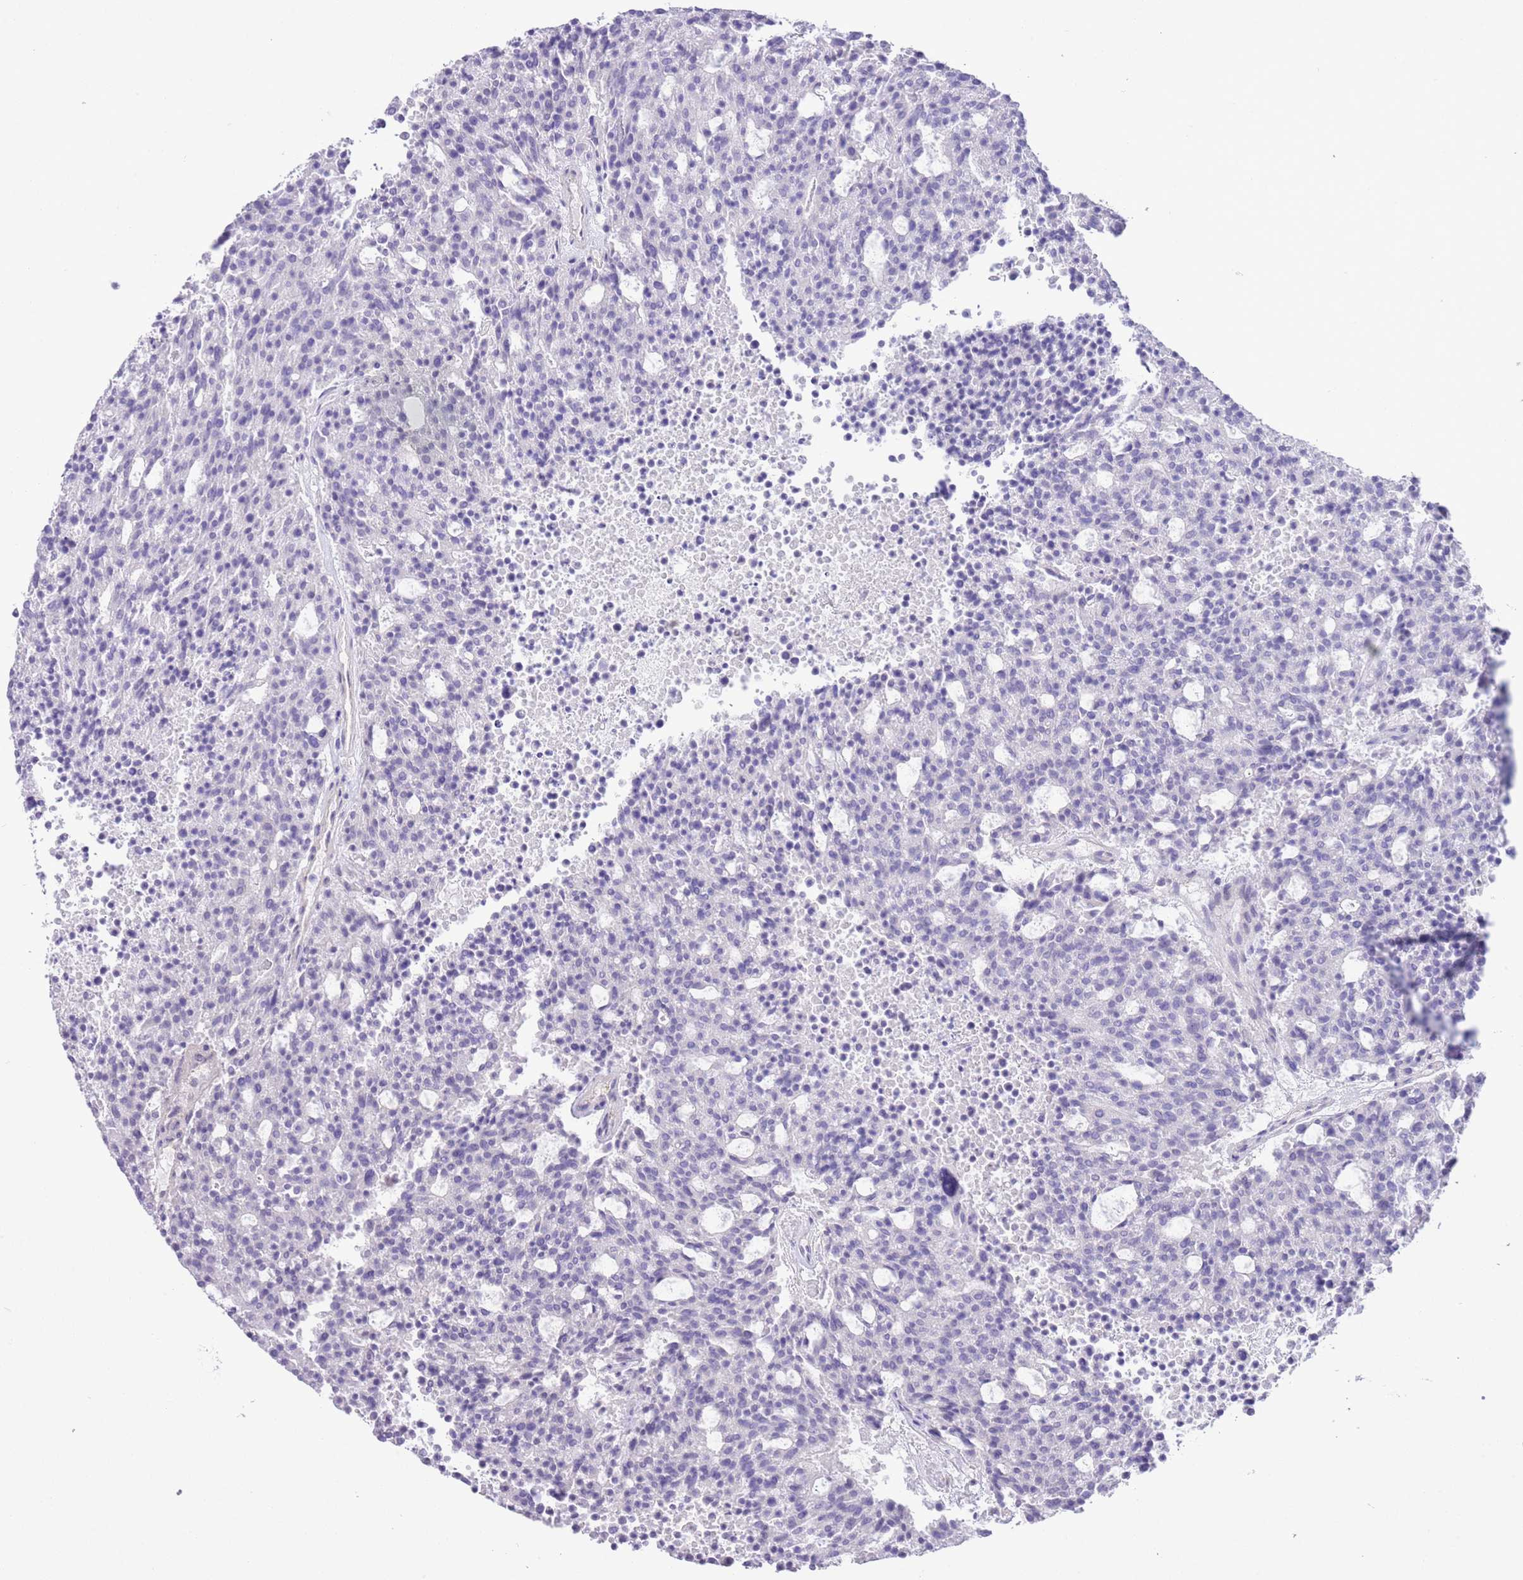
{"staining": {"intensity": "negative", "quantity": "none", "location": "none"}, "tissue": "carcinoid", "cell_type": "Tumor cells", "image_type": "cancer", "snomed": [{"axis": "morphology", "description": "Carcinoid, malignant, NOS"}, {"axis": "topography", "description": "Pancreas"}], "caption": "DAB (3,3'-diaminobenzidine) immunohistochemical staining of carcinoid demonstrates no significant staining in tumor cells.", "gene": "MIDN", "patient": {"sex": "female", "age": 54}}